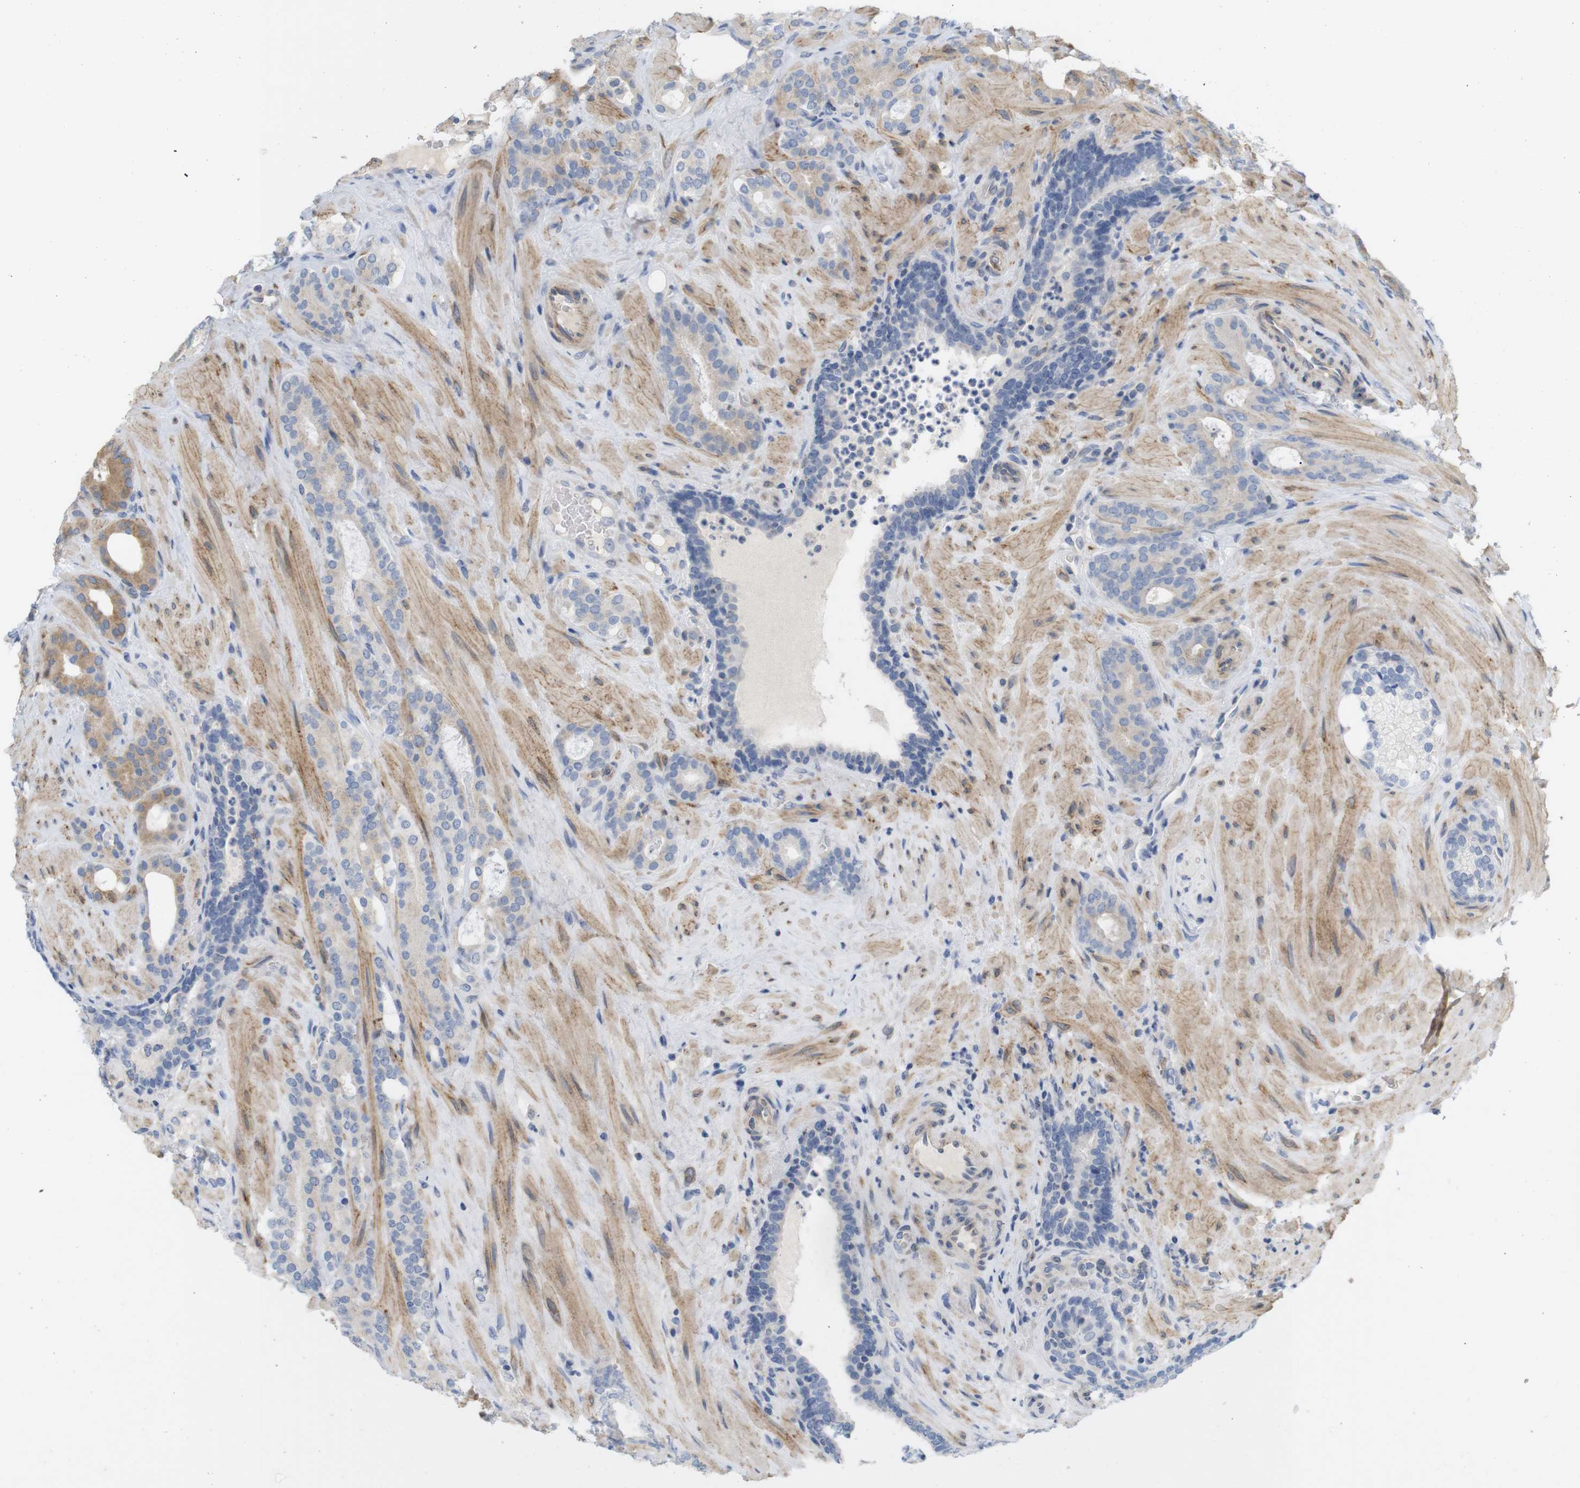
{"staining": {"intensity": "moderate", "quantity": "<25%", "location": "cytoplasmic/membranous"}, "tissue": "prostate cancer", "cell_type": "Tumor cells", "image_type": "cancer", "snomed": [{"axis": "morphology", "description": "Adenocarcinoma, Low grade"}, {"axis": "topography", "description": "Prostate"}], "caption": "Immunohistochemistry of human prostate adenocarcinoma (low-grade) demonstrates low levels of moderate cytoplasmic/membranous positivity in about <25% of tumor cells.", "gene": "ITPR1", "patient": {"sex": "male", "age": 63}}